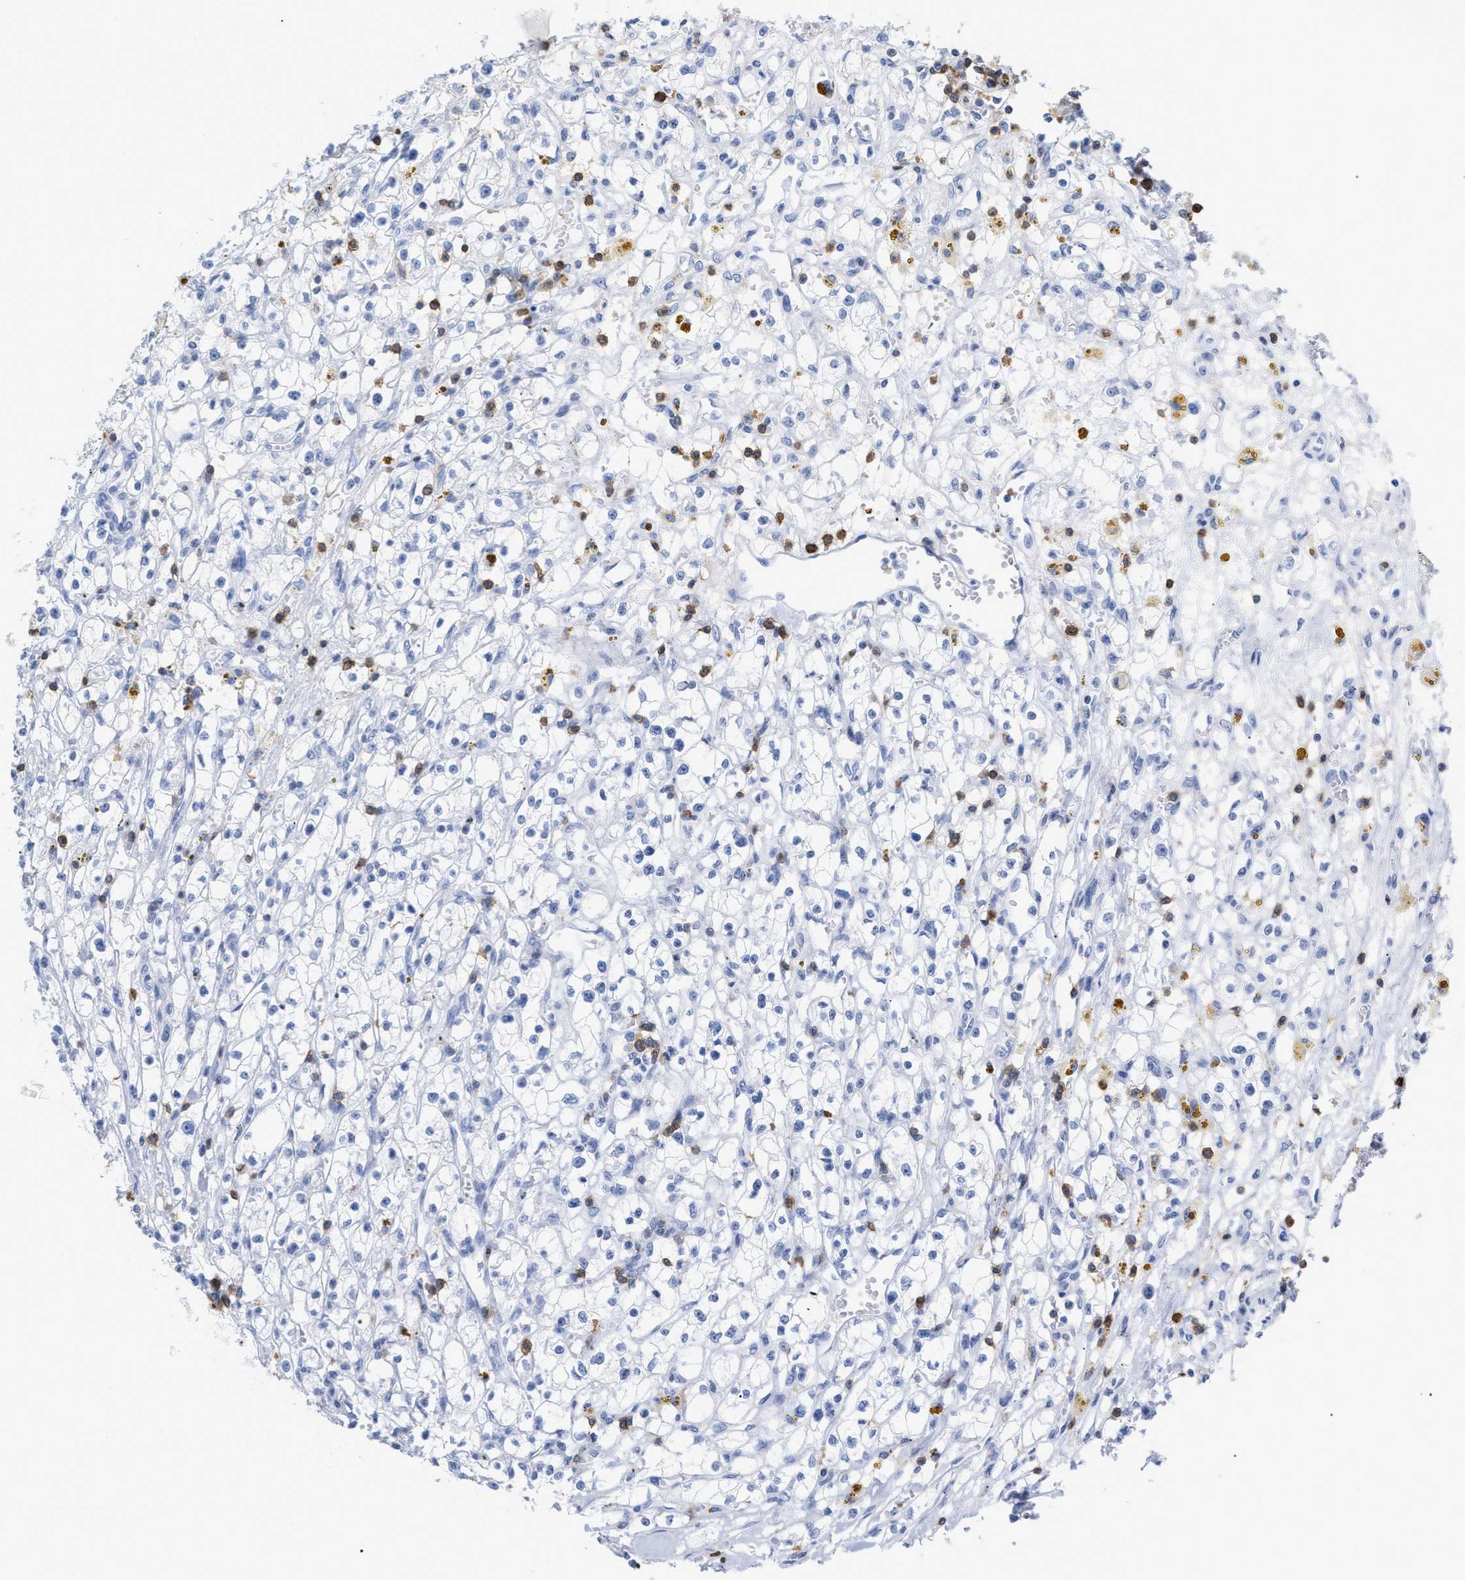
{"staining": {"intensity": "negative", "quantity": "none", "location": "none"}, "tissue": "renal cancer", "cell_type": "Tumor cells", "image_type": "cancer", "snomed": [{"axis": "morphology", "description": "Adenocarcinoma, NOS"}, {"axis": "topography", "description": "Kidney"}], "caption": "A histopathology image of human renal adenocarcinoma is negative for staining in tumor cells. Nuclei are stained in blue.", "gene": "CD5", "patient": {"sex": "male", "age": 56}}